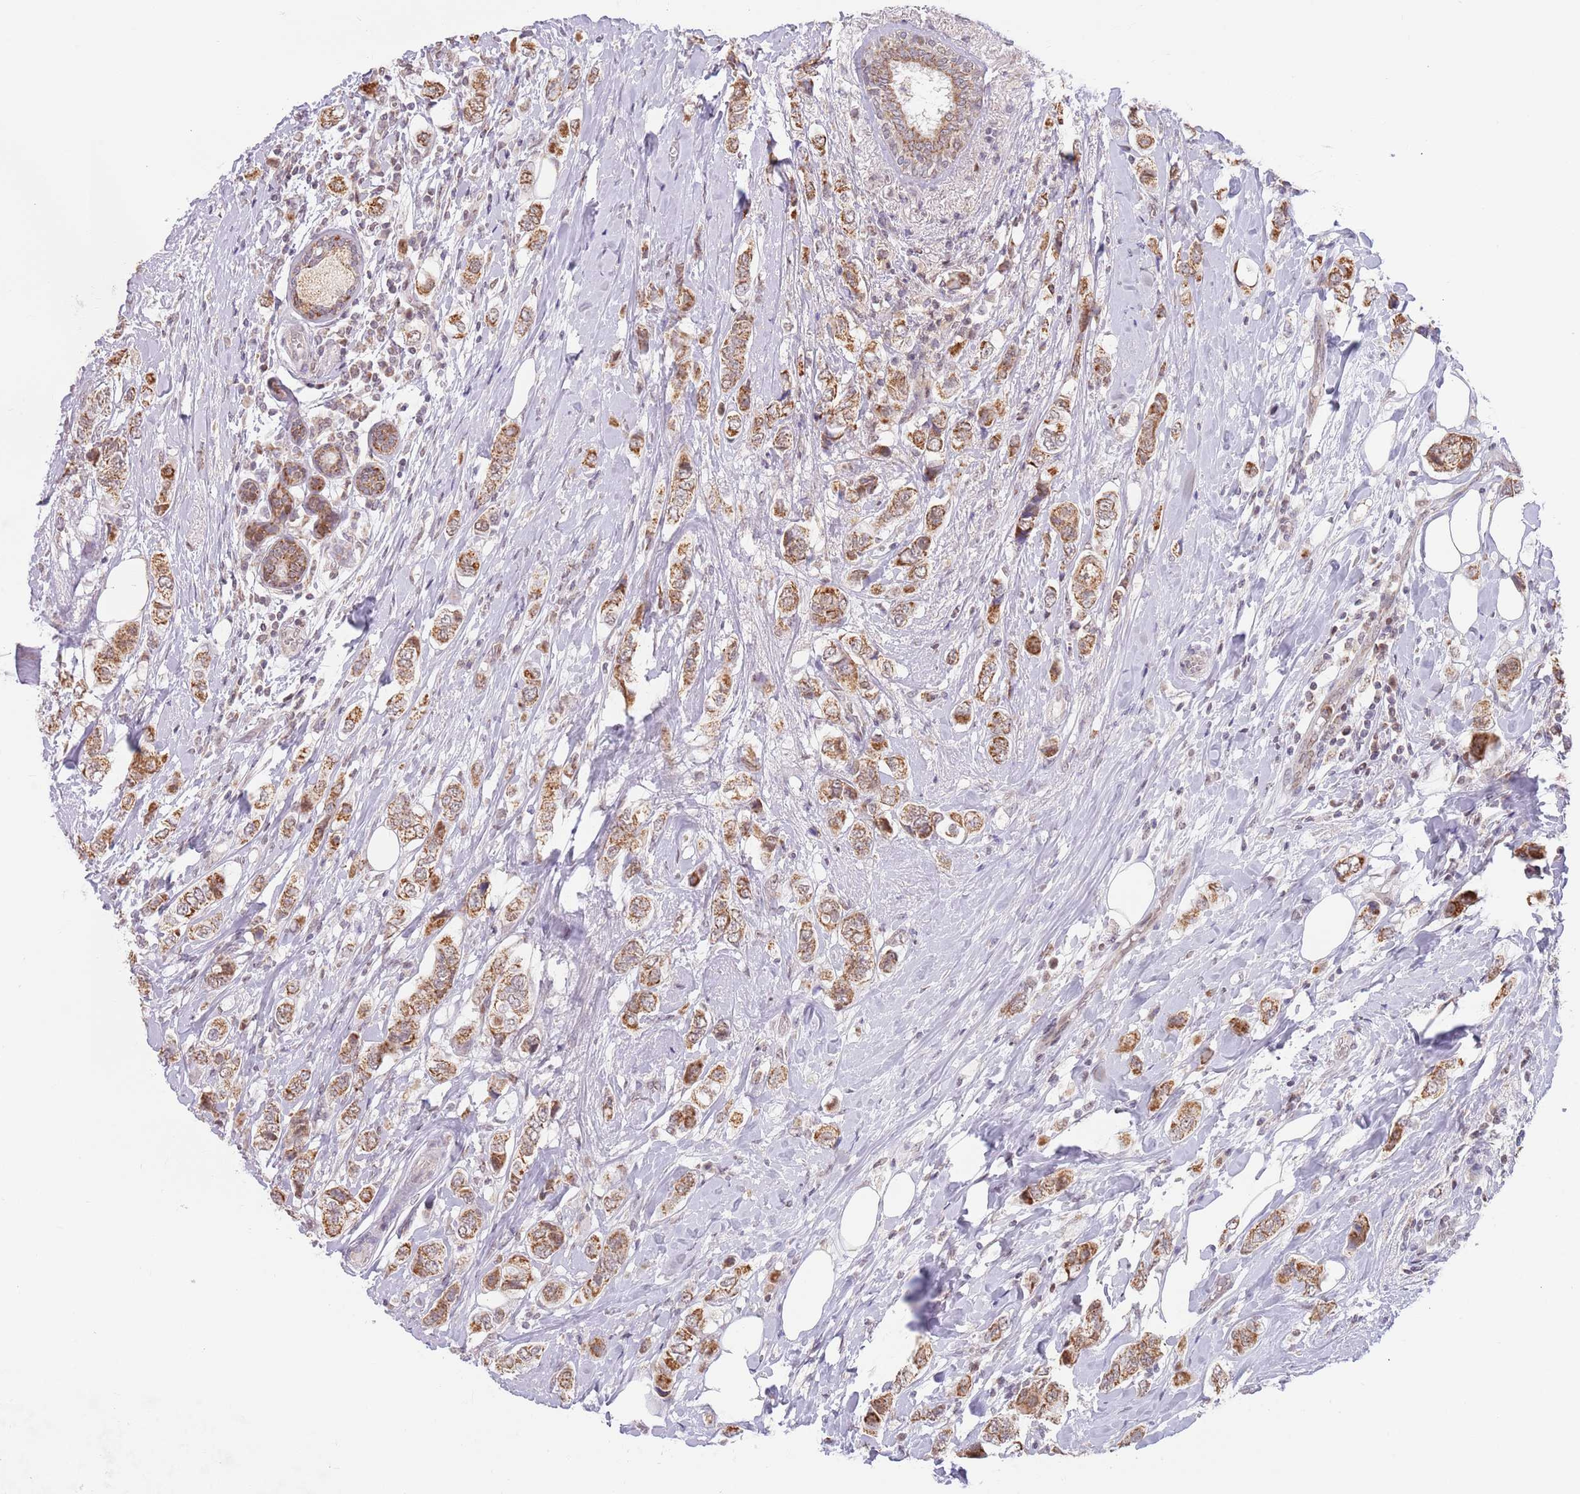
{"staining": {"intensity": "moderate", "quantity": ">75%", "location": "cytoplasmic/membranous"}, "tissue": "breast cancer", "cell_type": "Tumor cells", "image_type": "cancer", "snomed": [{"axis": "morphology", "description": "Lobular carcinoma"}, {"axis": "topography", "description": "Breast"}], "caption": "IHC of breast cancer (lobular carcinoma) demonstrates medium levels of moderate cytoplasmic/membranous positivity in approximately >75% of tumor cells. Immunohistochemistry (ihc) stains the protein in brown and the nuclei are stained blue.", "gene": "TIMM13", "patient": {"sex": "female", "age": 51}}